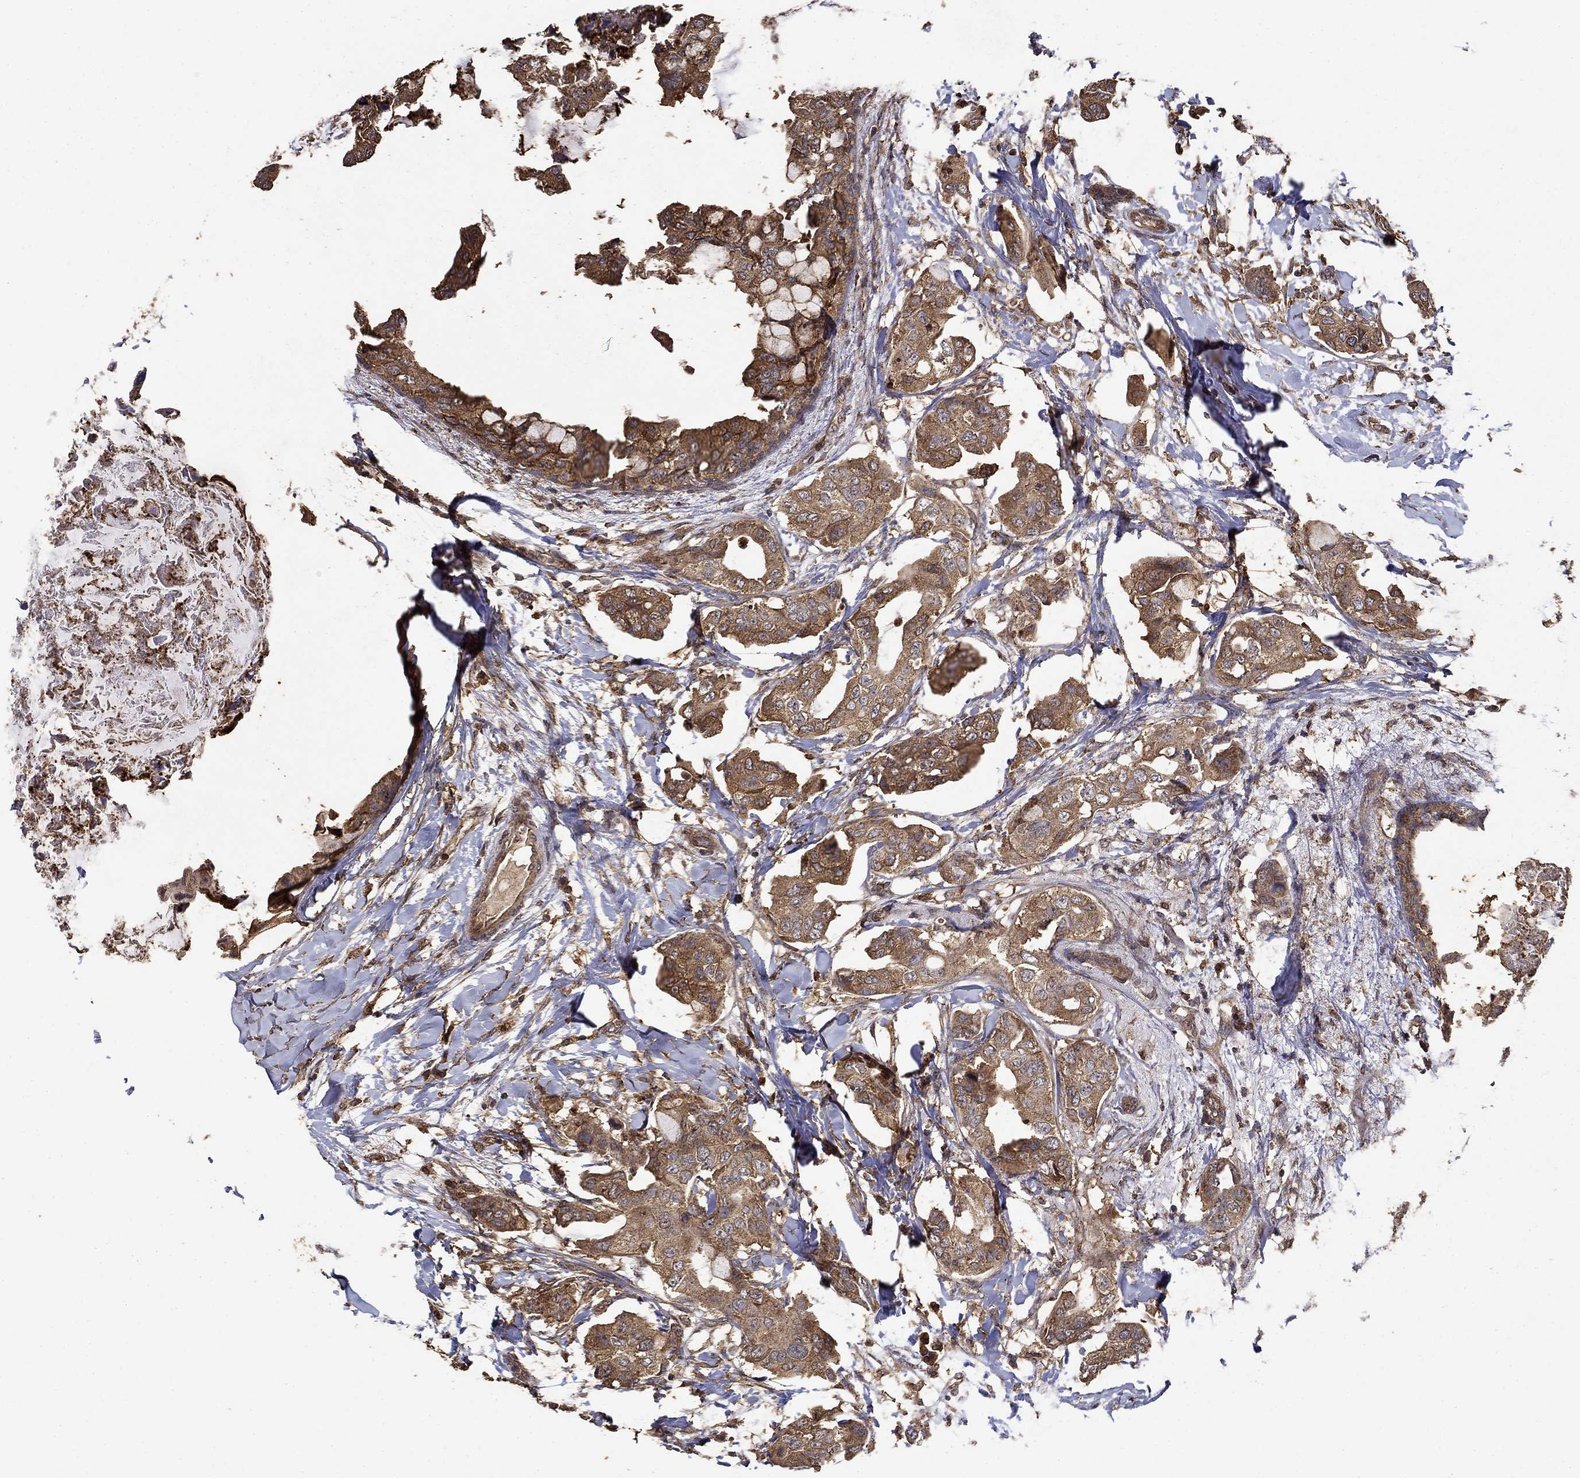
{"staining": {"intensity": "moderate", "quantity": ">75%", "location": "cytoplasmic/membranous"}, "tissue": "breast cancer", "cell_type": "Tumor cells", "image_type": "cancer", "snomed": [{"axis": "morphology", "description": "Normal tissue, NOS"}, {"axis": "morphology", "description": "Duct carcinoma"}, {"axis": "topography", "description": "Breast"}], "caption": "This histopathology image reveals immunohistochemistry staining of infiltrating ductal carcinoma (breast), with medium moderate cytoplasmic/membranous staining in about >75% of tumor cells.", "gene": "IFRD1", "patient": {"sex": "female", "age": 40}}